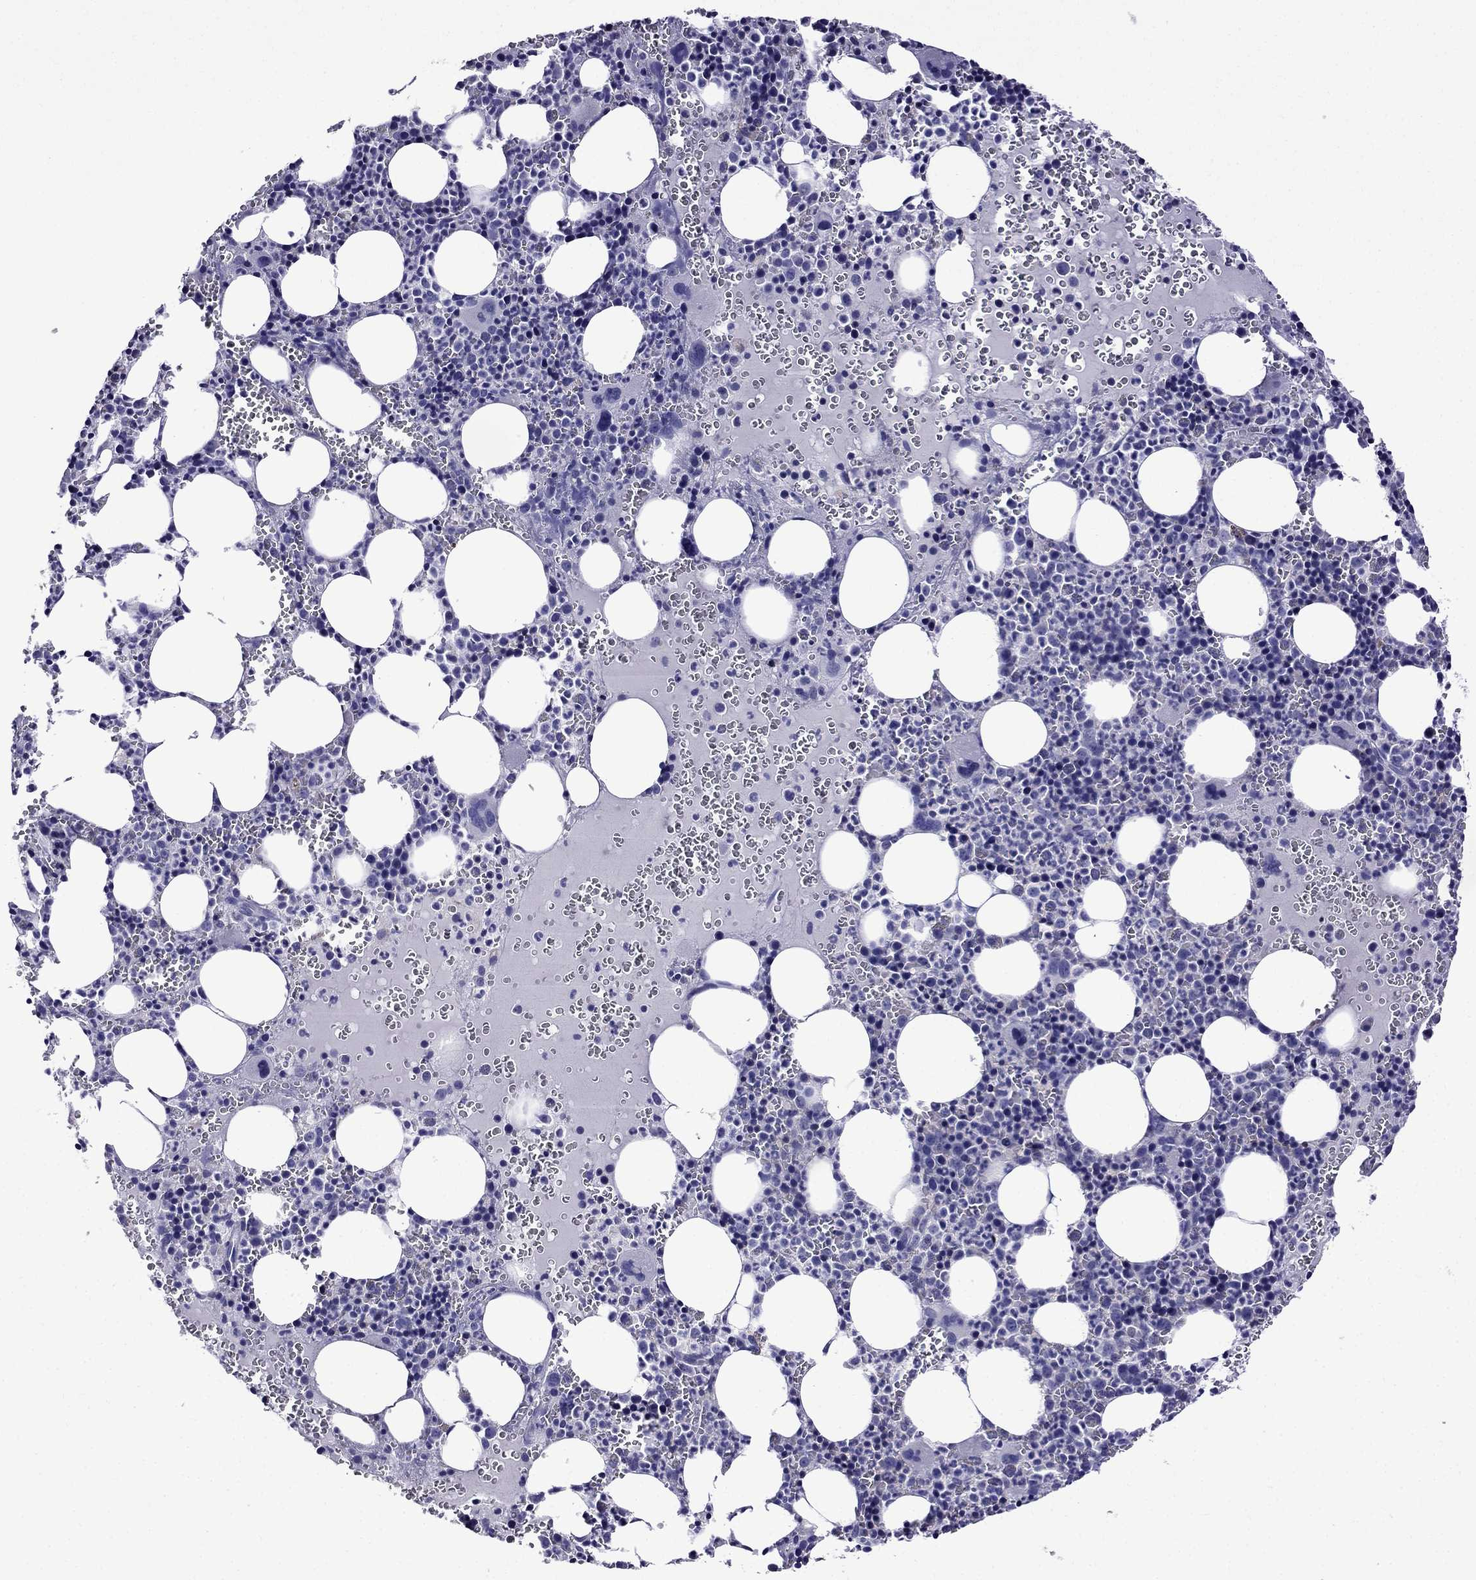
{"staining": {"intensity": "negative", "quantity": "none", "location": "none"}, "tissue": "bone marrow", "cell_type": "Hematopoietic cells", "image_type": "normal", "snomed": [{"axis": "morphology", "description": "Normal tissue, NOS"}, {"axis": "topography", "description": "Bone marrow"}], "caption": "Immunohistochemical staining of normal human bone marrow displays no significant staining in hematopoietic cells. The staining was performed using DAB to visualize the protein expression in brown, while the nuclei were stained in blue with hematoxylin (Magnification: 20x).", "gene": "TDRD1", "patient": {"sex": "male", "age": 63}}